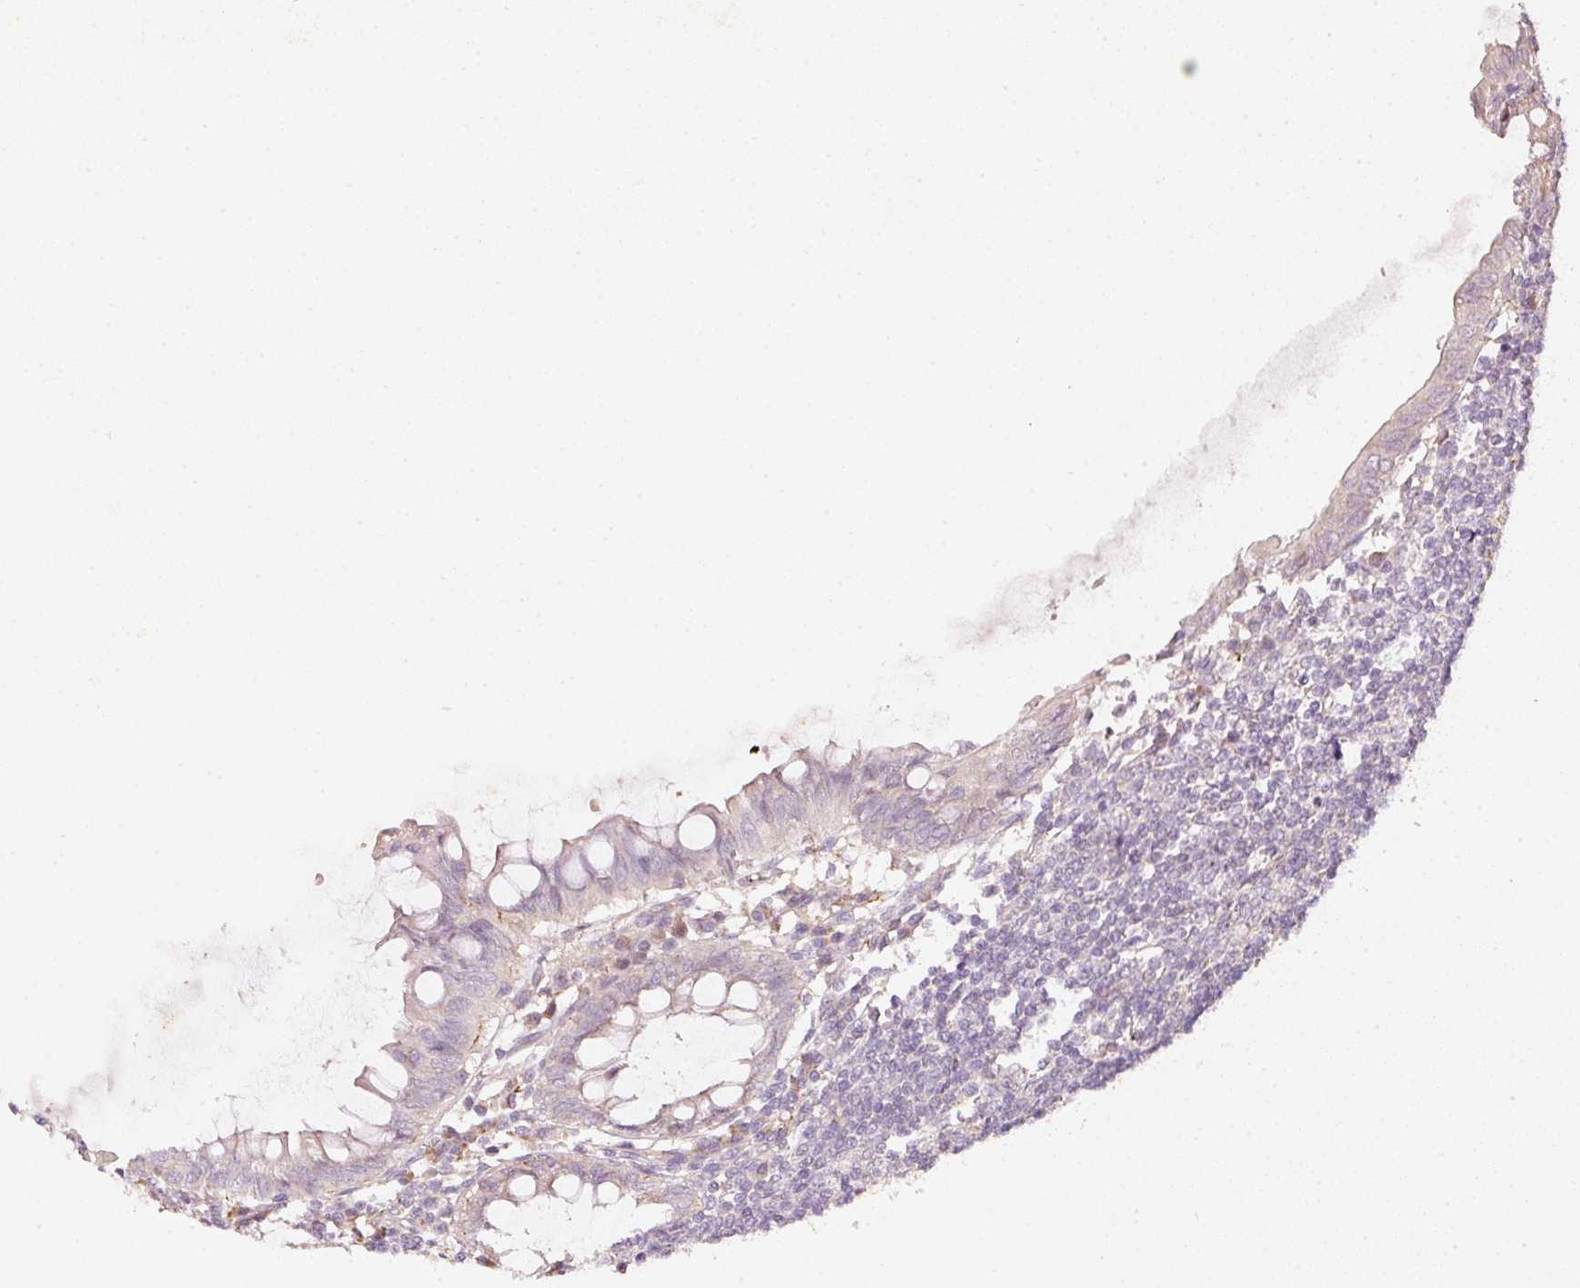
{"staining": {"intensity": "weak", "quantity": ">75%", "location": "cytoplasmic/membranous"}, "tissue": "appendix", "cell_type": "Glandular cells", "image_type": "normal", "snomed": [{"axis": "morphology", "description": "Normal tissue, NOS"}, {"axis": "topography", "description": "Appendix"}], "caption": "The immunohistochemical stain labels weak cytoplasmic/membranous positivity in glandular cells of benign appendix. The protein is shown in brown color, while the nuclei are stained blue.", "gene": "RGL2", "patient": {"sex": "male", "age": 83}}